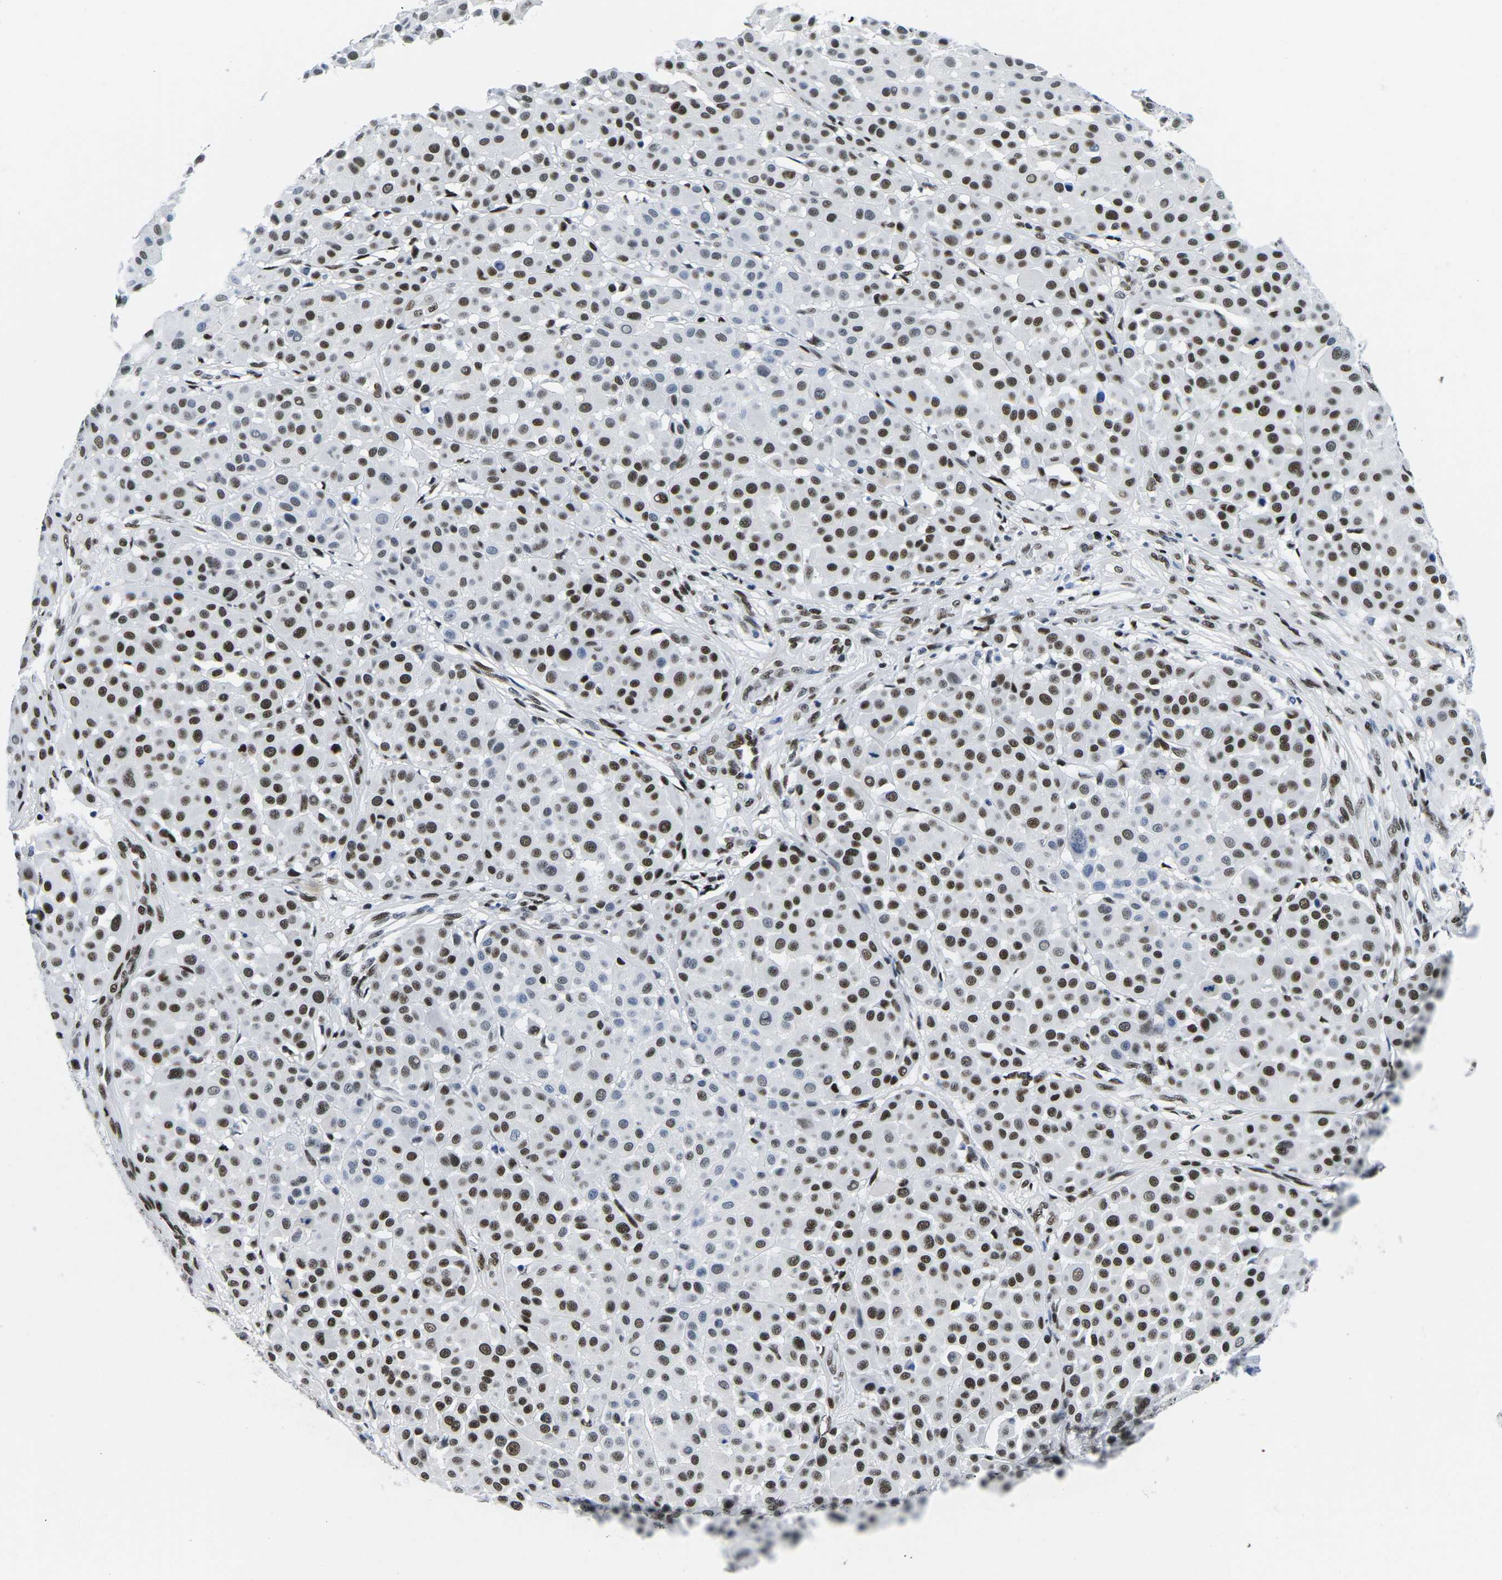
{"staining": {"intensity": "strong", "quantity": ">75%", "location": "nuclear"}, "tissue": "melanoma", "cell_type": "Tumor cells", "image_type": "cancer", "snomed": [{"axis": "morphology", "description": "Malignant melanoma, Metastatic site"}, {"axis": "topography", "description": "Soft tissue"}], "caption": "This is a photomicrograph of immunohistochemistry staining of melanoma, which shows strong expression in the nuclear of tumor cells.", "gene": "ATF1", "patient": {"sex": "male", "age": 41}}